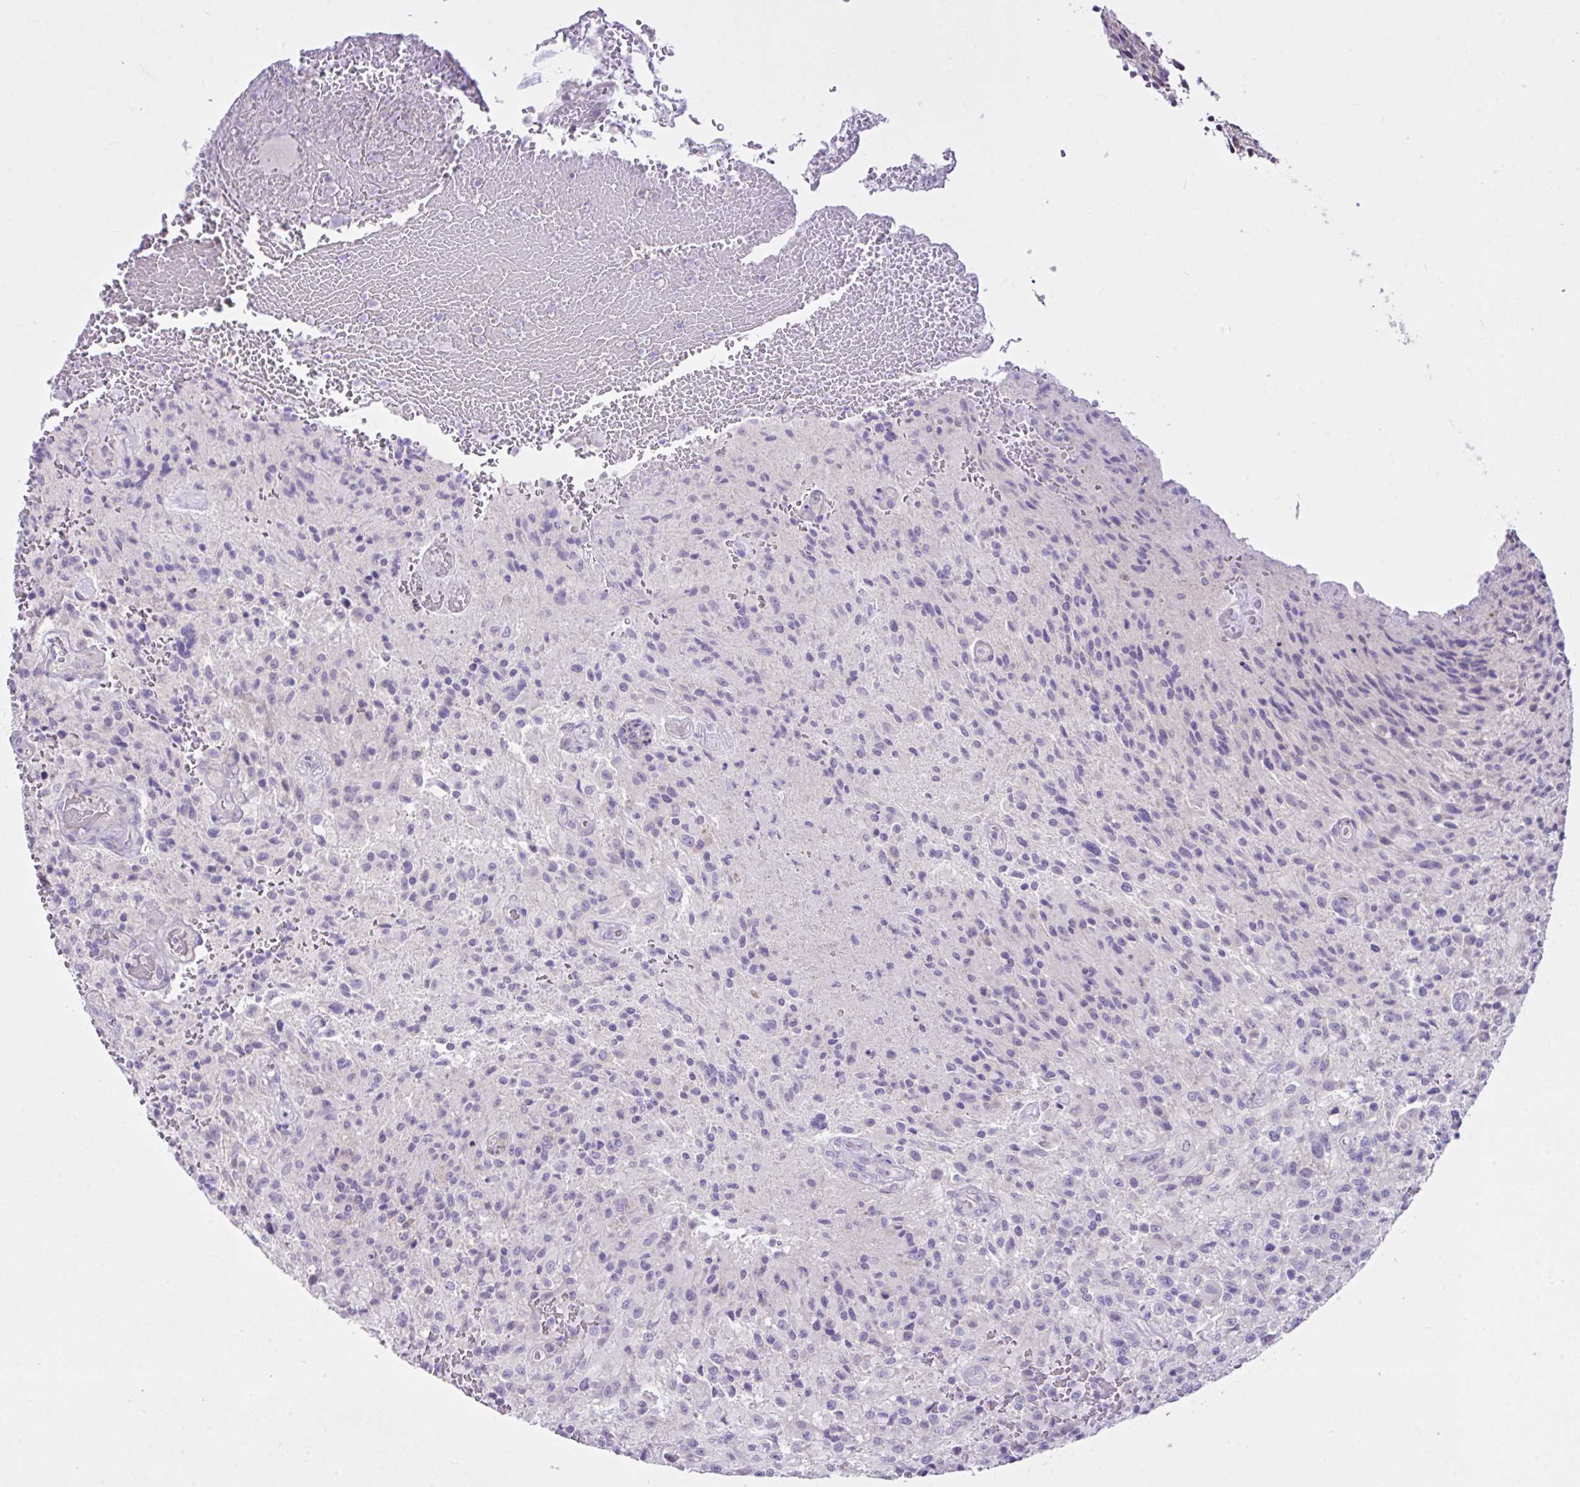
{"staining": {"intensity": "negative", "quantity": "none", "location": "none"}, "tissue": "glioma", "cell_type": "Tumor cells", "image_type": "cancer", "snomed": [{"axis": "morphology", "description": "Normal tissue, NOS"}, {"axis": "morphology", "description": "Glioma, malignant, High grade"}, {"axis": "topography", "description": "Cerebral cortex"}], "caption": "High power microscopy histopathology image of an immunohistochemistry photomicrograph of glioma, revealing no significant staining in tumor cells.", "gene": "D2HGDH", "patient": {"sex": "male", "age": 56}}